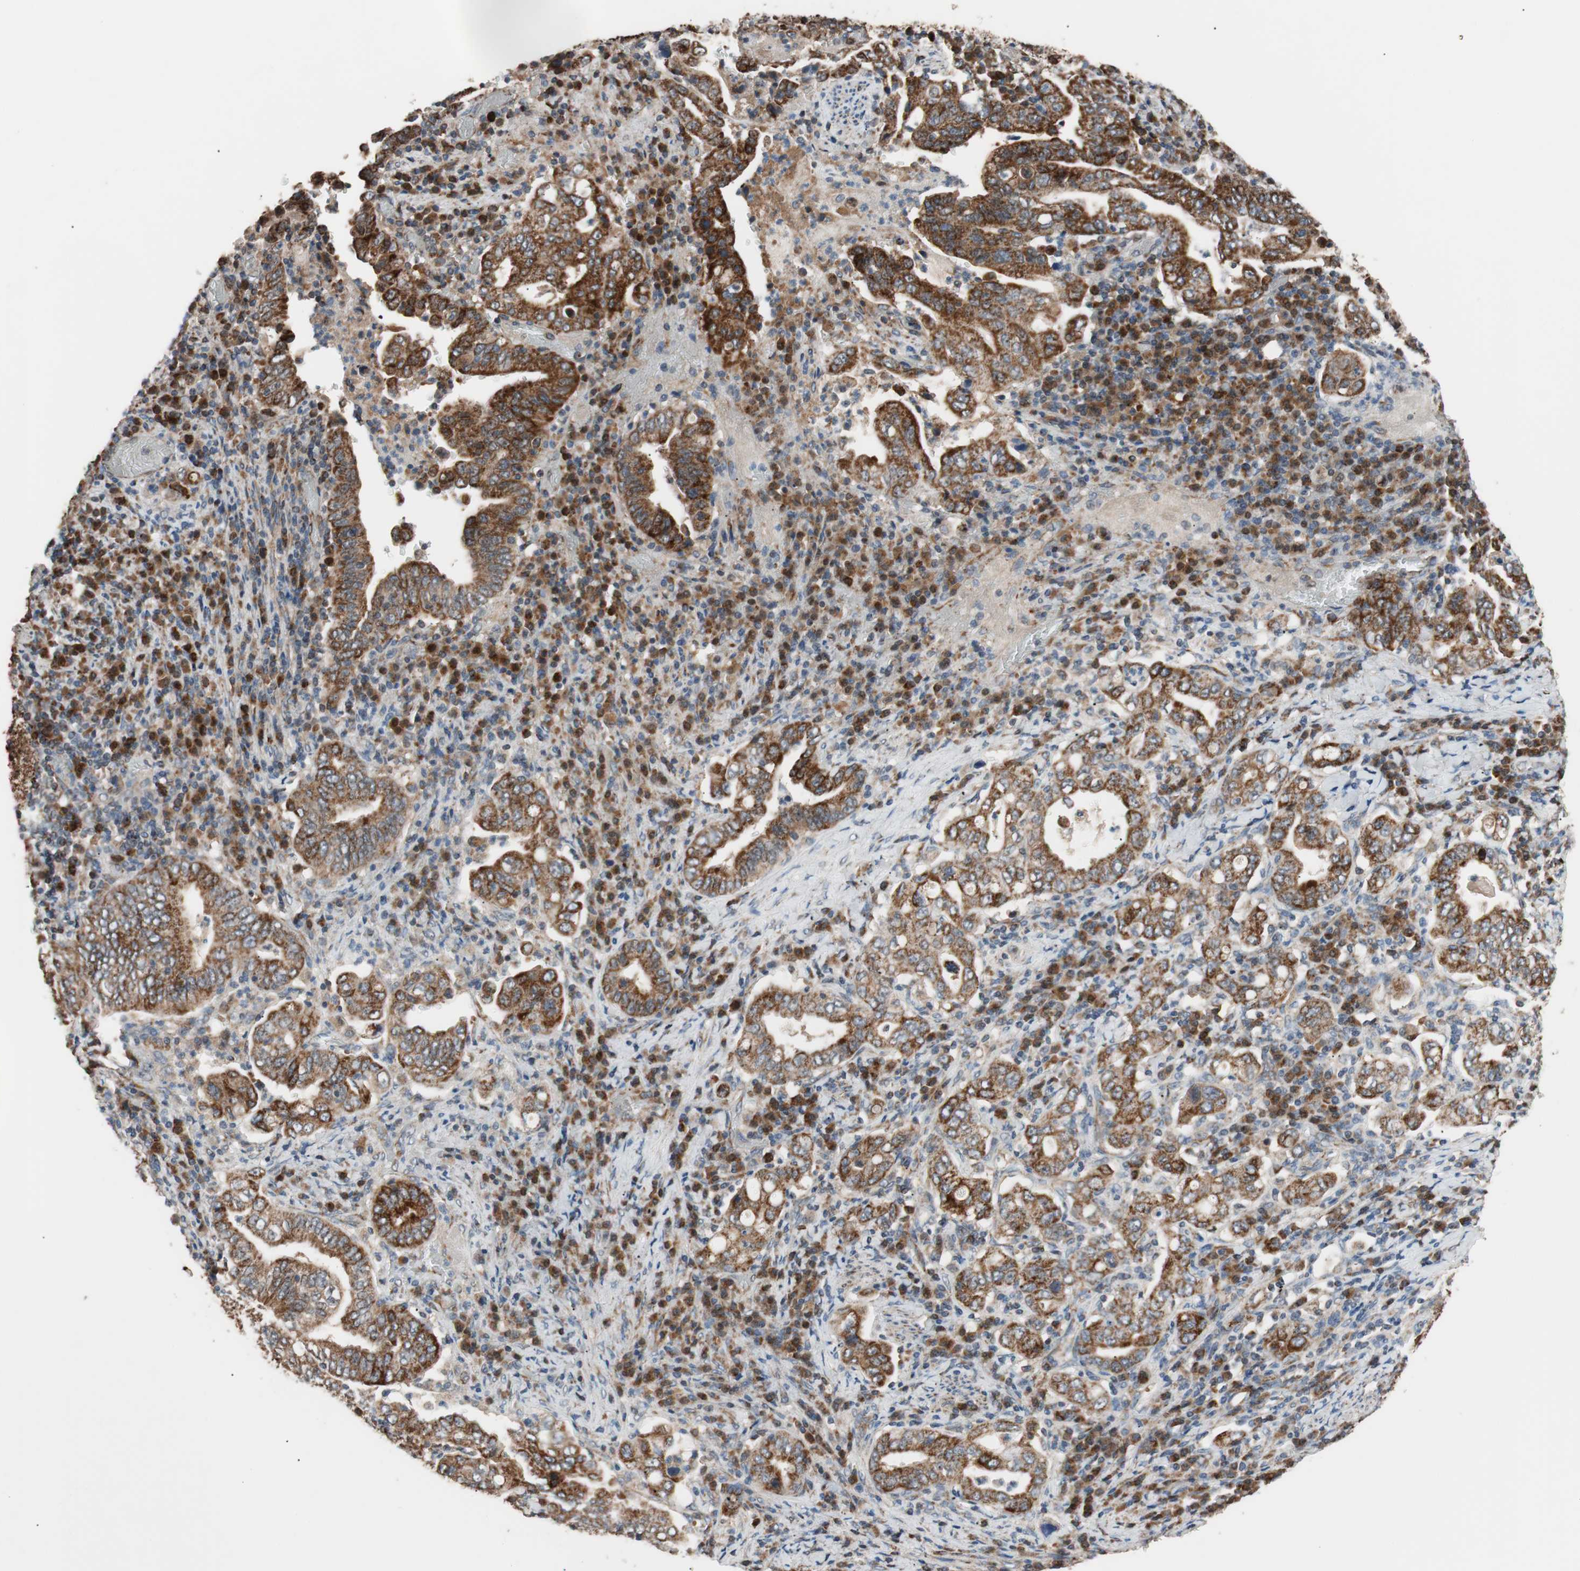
{"staining": {"intensity": "strong", "quantity": ">75%", "location": "cytoplasmic/membranous"}, "tissue": "stomach cancer", "cell_type": "Tumor cells", "image_type": "cancer", "snomed": [{"axis": "morphology", "description": "Normal tissue, NOS"}, {"axis": "morphology", "description": "Adenocarcinoma, NOS"}, {"axis": "topography", "description": "Esophagus"}, {"axis": "topography", "description": "Stomach, upper"}, {"axis": "topography", "description": "Peripheral nerve tissue"}], "caption": "A high-resolution image shows immunohistochemistry staining of stomach cancer, which exhibits strong cytoplasmic/membranous positivity in about >75% of tumor cells. (Stains: DAB in brown, nuclei in blue, Microscopy: brightfield microscopy at high magnification).", "gene": "PITRM1", "patient": {"sex": "male", "age": 62}}